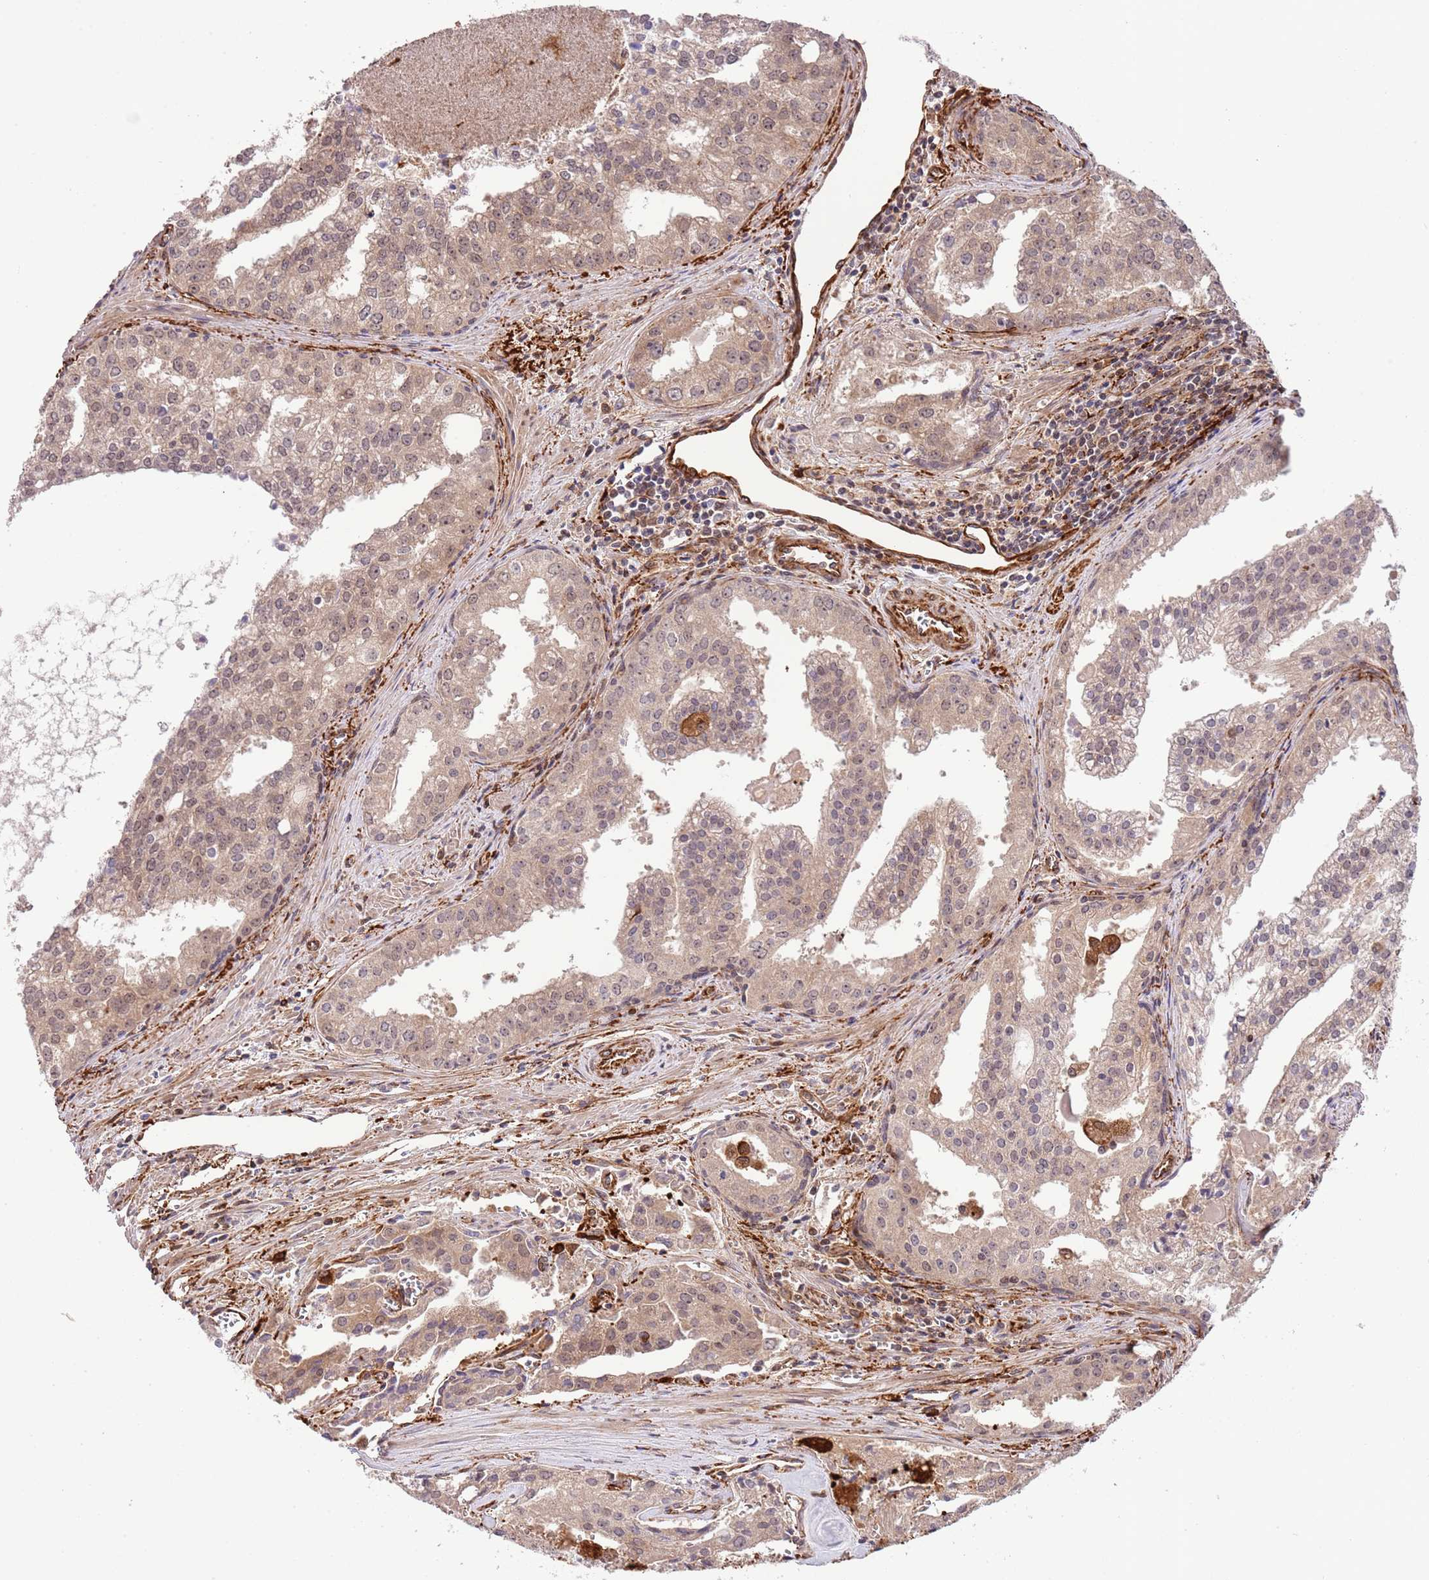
{"staining": {"intensity": "weak", "quantity": ">75%", "location": "cytoplasmic/membranous"}, "tissue": "prostate cancer", "cell_type": "Tumor cells", "image_type": "cancer", "snomed": [{"axis": "morphology", "description": "Adenocarcinoma, High grade"}, {"axis": "topography", "description": "Prostate"}], "caption": "Prostate adenocarcinoma (high-grade) was stained to show a protein in brown. There is low levels of weak cytoplasmic/membranous positivity in about >75% of tumor cells.", "gene": "NEK3", "patient": {"sex": "male", "age": 68}}